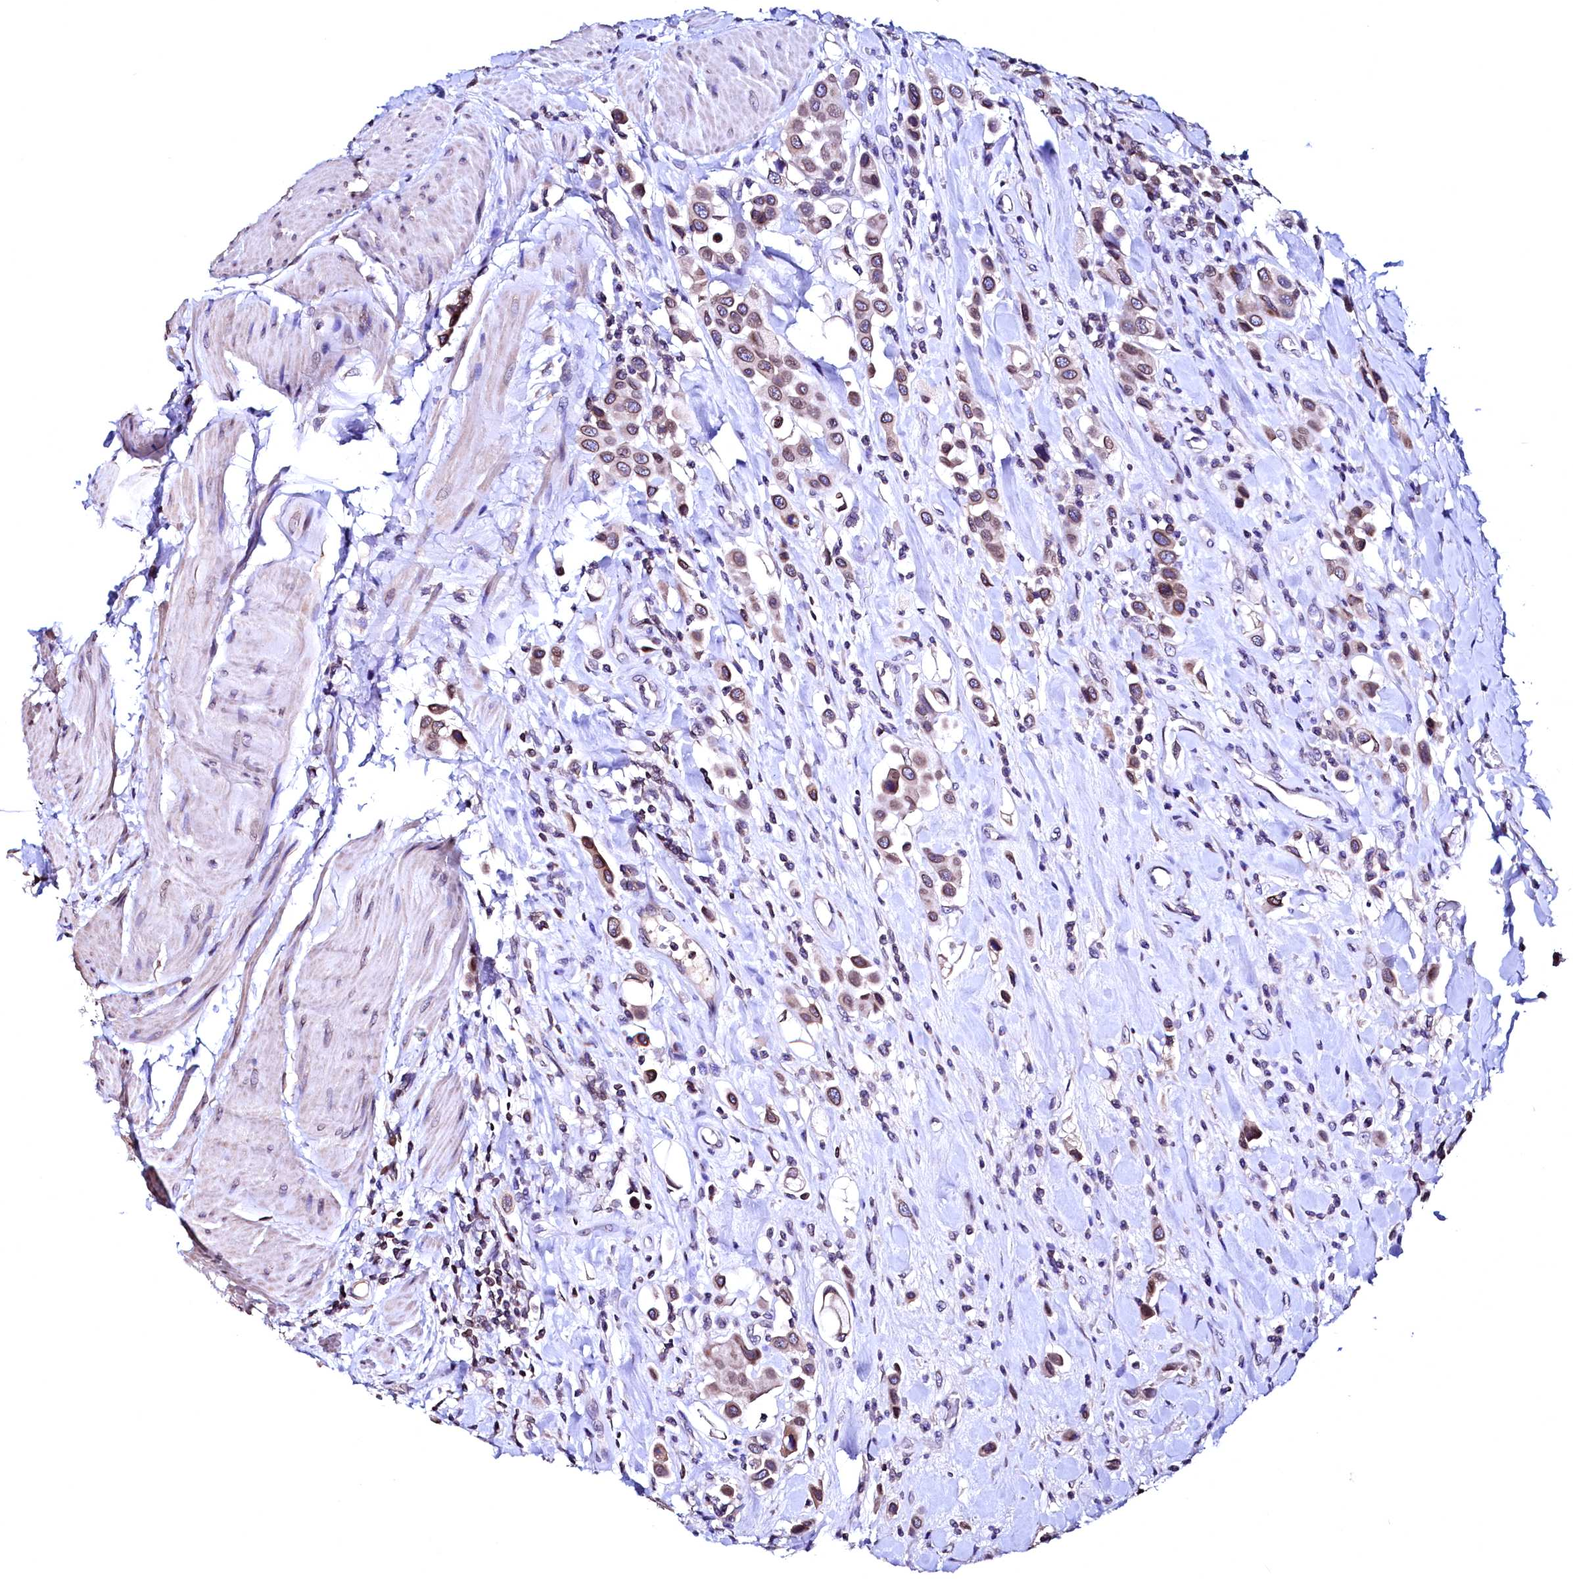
{"staining": {"intensity": "moderate", "quantity": ">75%", "location": "cytoplasmic/membranous,nuclear"}, "tissue": "urothelial cancer", "cell_type": "Tumor cells", "image_type": "cancer", "snomed": [{"axis": "morphology", "description": "Urothelial carcinoma, High grade"}, {"axis": "topography", "description": "Urinary bladder"}], "caption": "DAB (3,3'-diaminobenzidine) immunohistochemical staining of human urothelial carcinoma (high-grade) reveals moderate cytoplasmic/membranous and nuclear protein expression in approximately >75% of tumor cells.", "gene": "HAND1", "patient": {"sex": "male", "age": 50}}